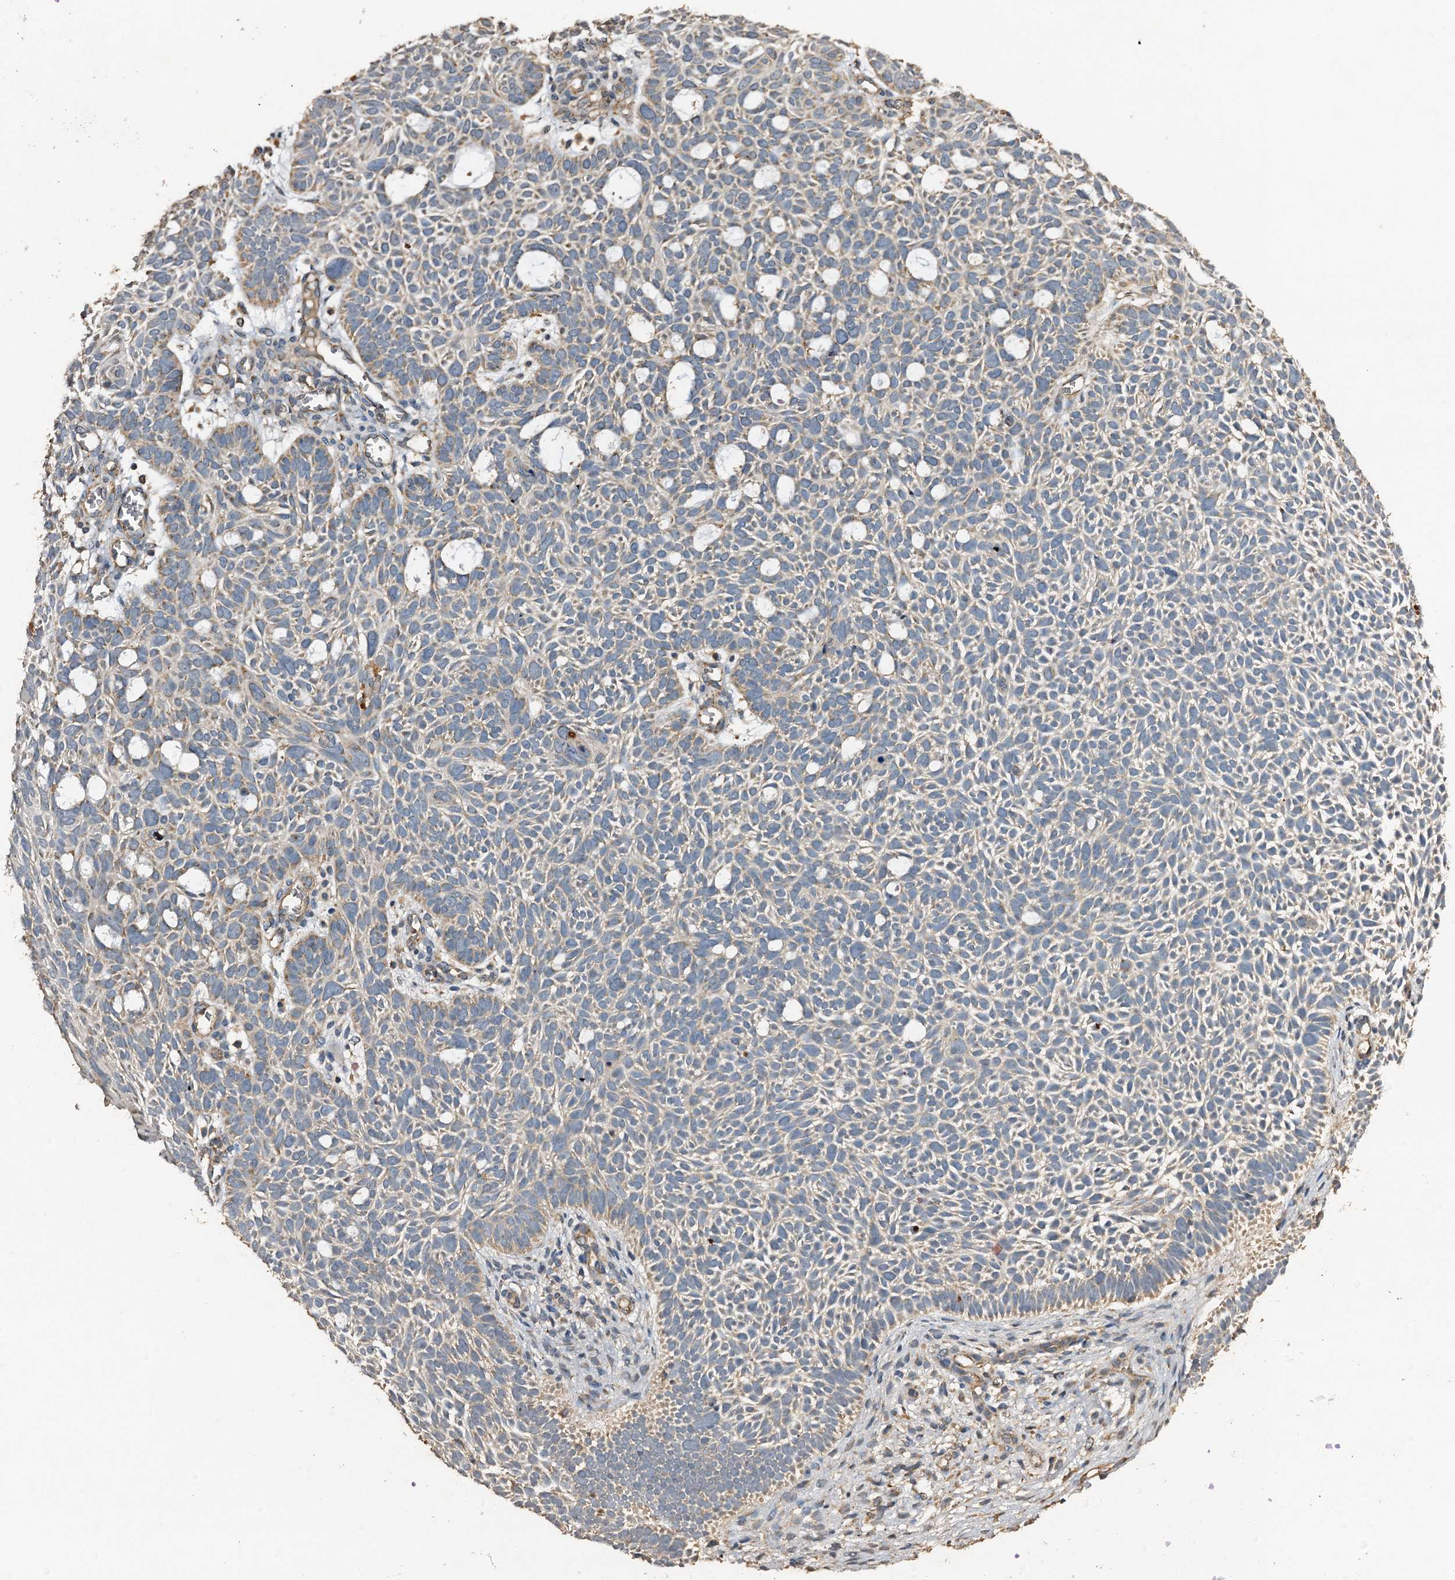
{"staining": {"intensity": "weak", "quantity": "<25%", "location": "cytoplasmic/membranous"}, "tissue": "skin cancer", "cell_type": "Tumor cells", "image_type": "cancer", "snomed": [{"axis": "morphology", "description": "Basal cell carcinoma"}, {"axis": "topography", "description": "Skin"}], "caption": "Immunohistochemistry (IHC) image of skin cancer (basal cell carcinoma) stained for a protein (brown), which shows no positivity in tumor cells.", "gene": "NDUFA13", "patient": {"sex": "male", "age": 69}}